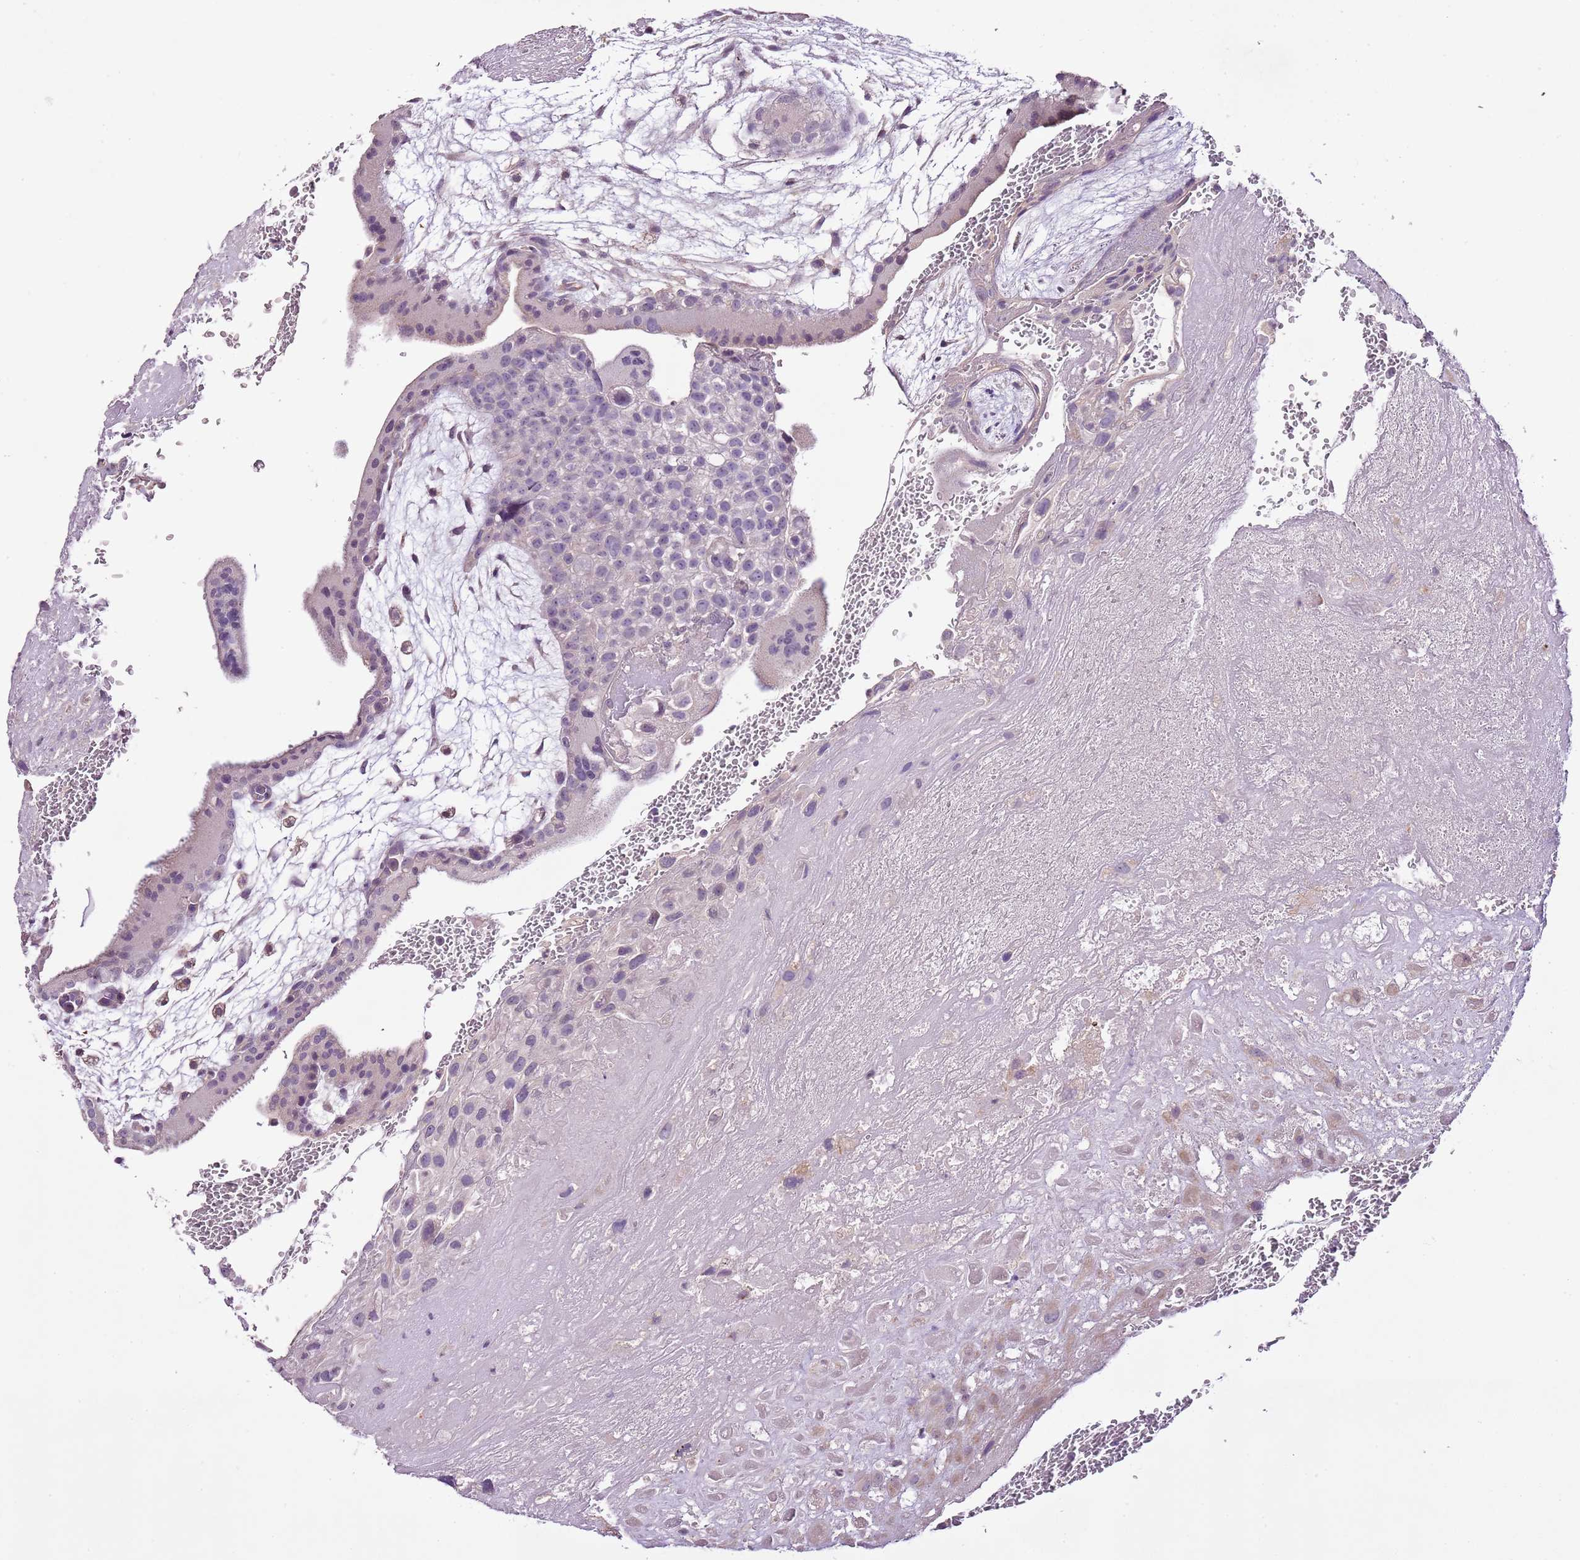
{"staining": {"intensity": "negative", "quantity": "none", "location": "none"}, "tissue": "placenta", "cell_type": "Decidual cells", "image_type": "normal", "snomed": [{"axis": "morphology", "description": "Normal tissue, NOS"}, {"axis": "topography", "description": "Placenta"}], "caption": "Immunohistochemistry of normal placenta exhibits no staining in decidual cells. (DAB immunohistochemistry (IHC), high magnification).", "gene": "CMKLR1", "patient": {"sex": "female", "age": 35}}